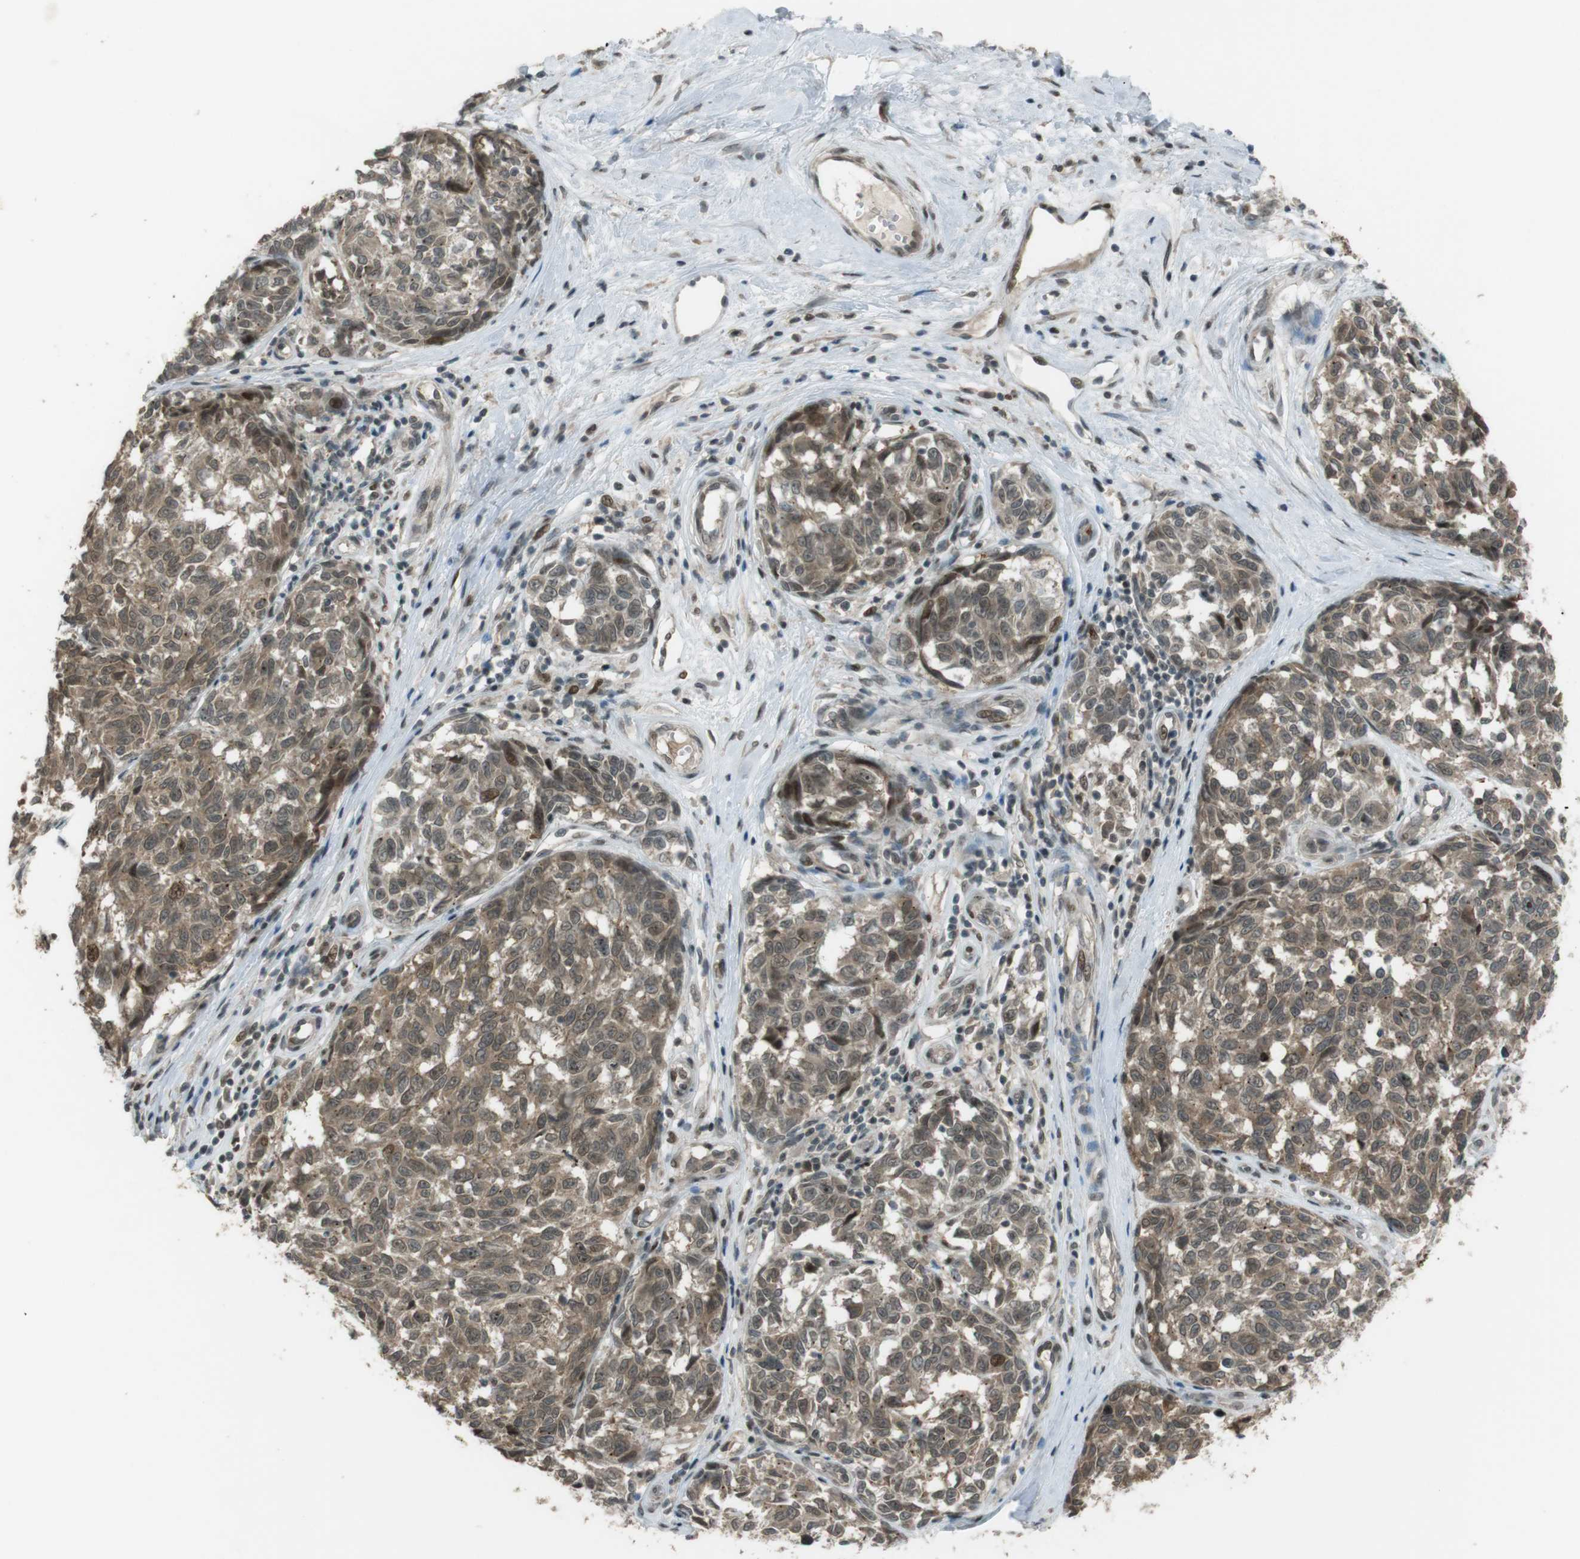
{"staining": {"intensity": "moderate", "quantity": ">75%", "location": "cytoplasmic/membranous,nuclear"}, "tissue": "melanoma", "cell_type": "Tumor cells", "image_type": "cancer", "snomed": [{"axis": "morphology", "description": "Malignant melanoma, NOS"}, {"axis": "topography", "description": "Skin"}], "caption": "Immunohistochemical staining of human malignant melanoma demonstrates moderate cytoplasmic/membranous and nuclear protein positivity in approximately >75% of tumor cells. The staining was performed using DAB, with brown indicating positive protein expression. Nuclei are stained blue with hematoxylin.", "gene": "SLITRK5", "patient": {"sex": "female", "age": 64}}